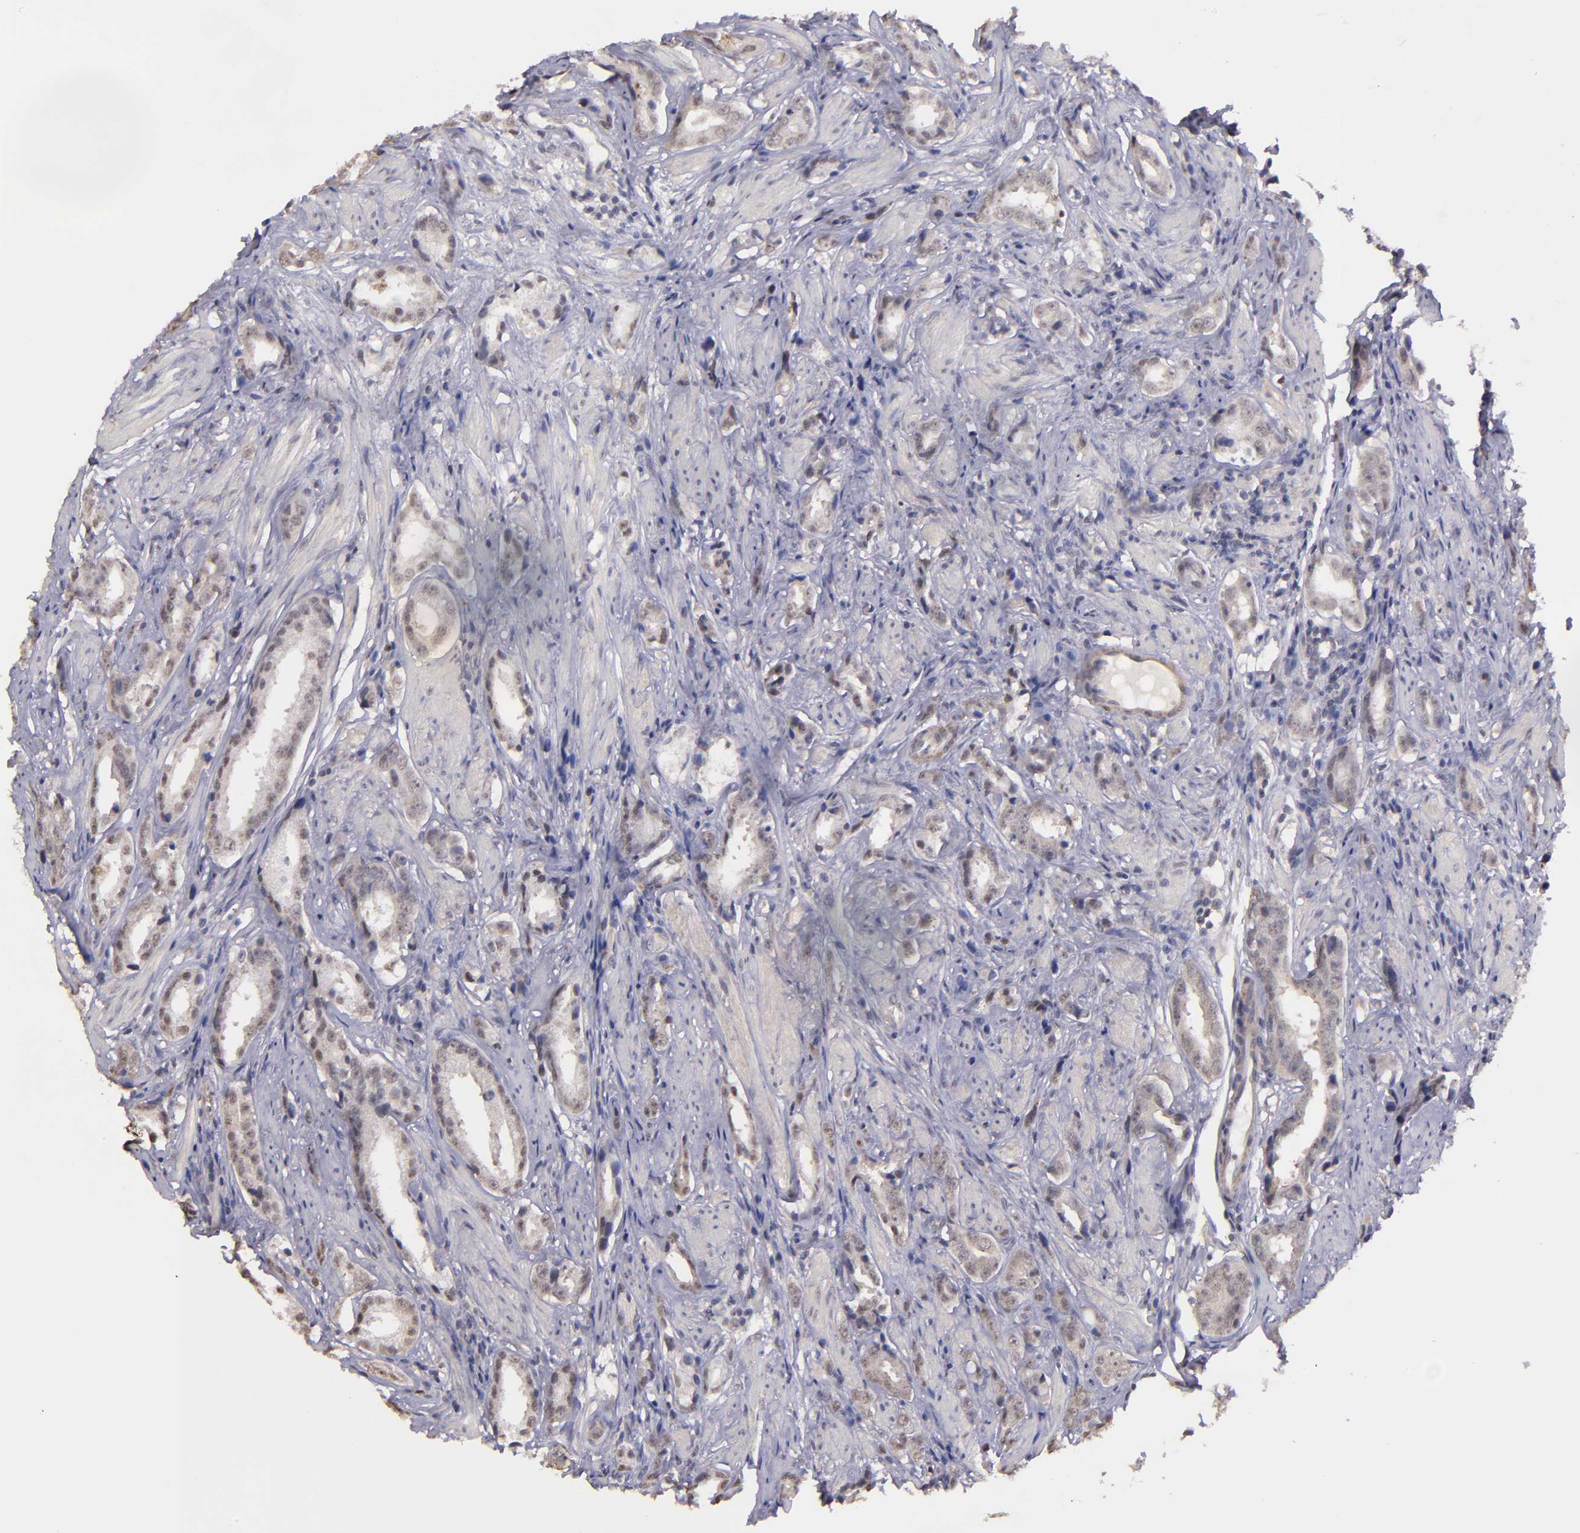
{"staining": {"intensity": "weak", "quantity": ">75%", "location": "cytoplasmic/membranous,nuclear"}, "tissue": "prostate cancer", "cell_type": "Tumor cells", "image_type": "cancer", "snomed": [{"axis": "morphology", "description": "Adenocarcinoma, Medium grade"}, {"axis": "topography", "description": "Prostate"}], "caption": "A high-resolution micrograph shows immunohistochemistry staining of adenocarcinoma (medium-grade) (prostate), which displays weak cytoplasmic/membranous and nuclear expression in about >75% of tumor cells.", "gene": "NRXN3", "patient": {"sex": "male", "age": 53}}